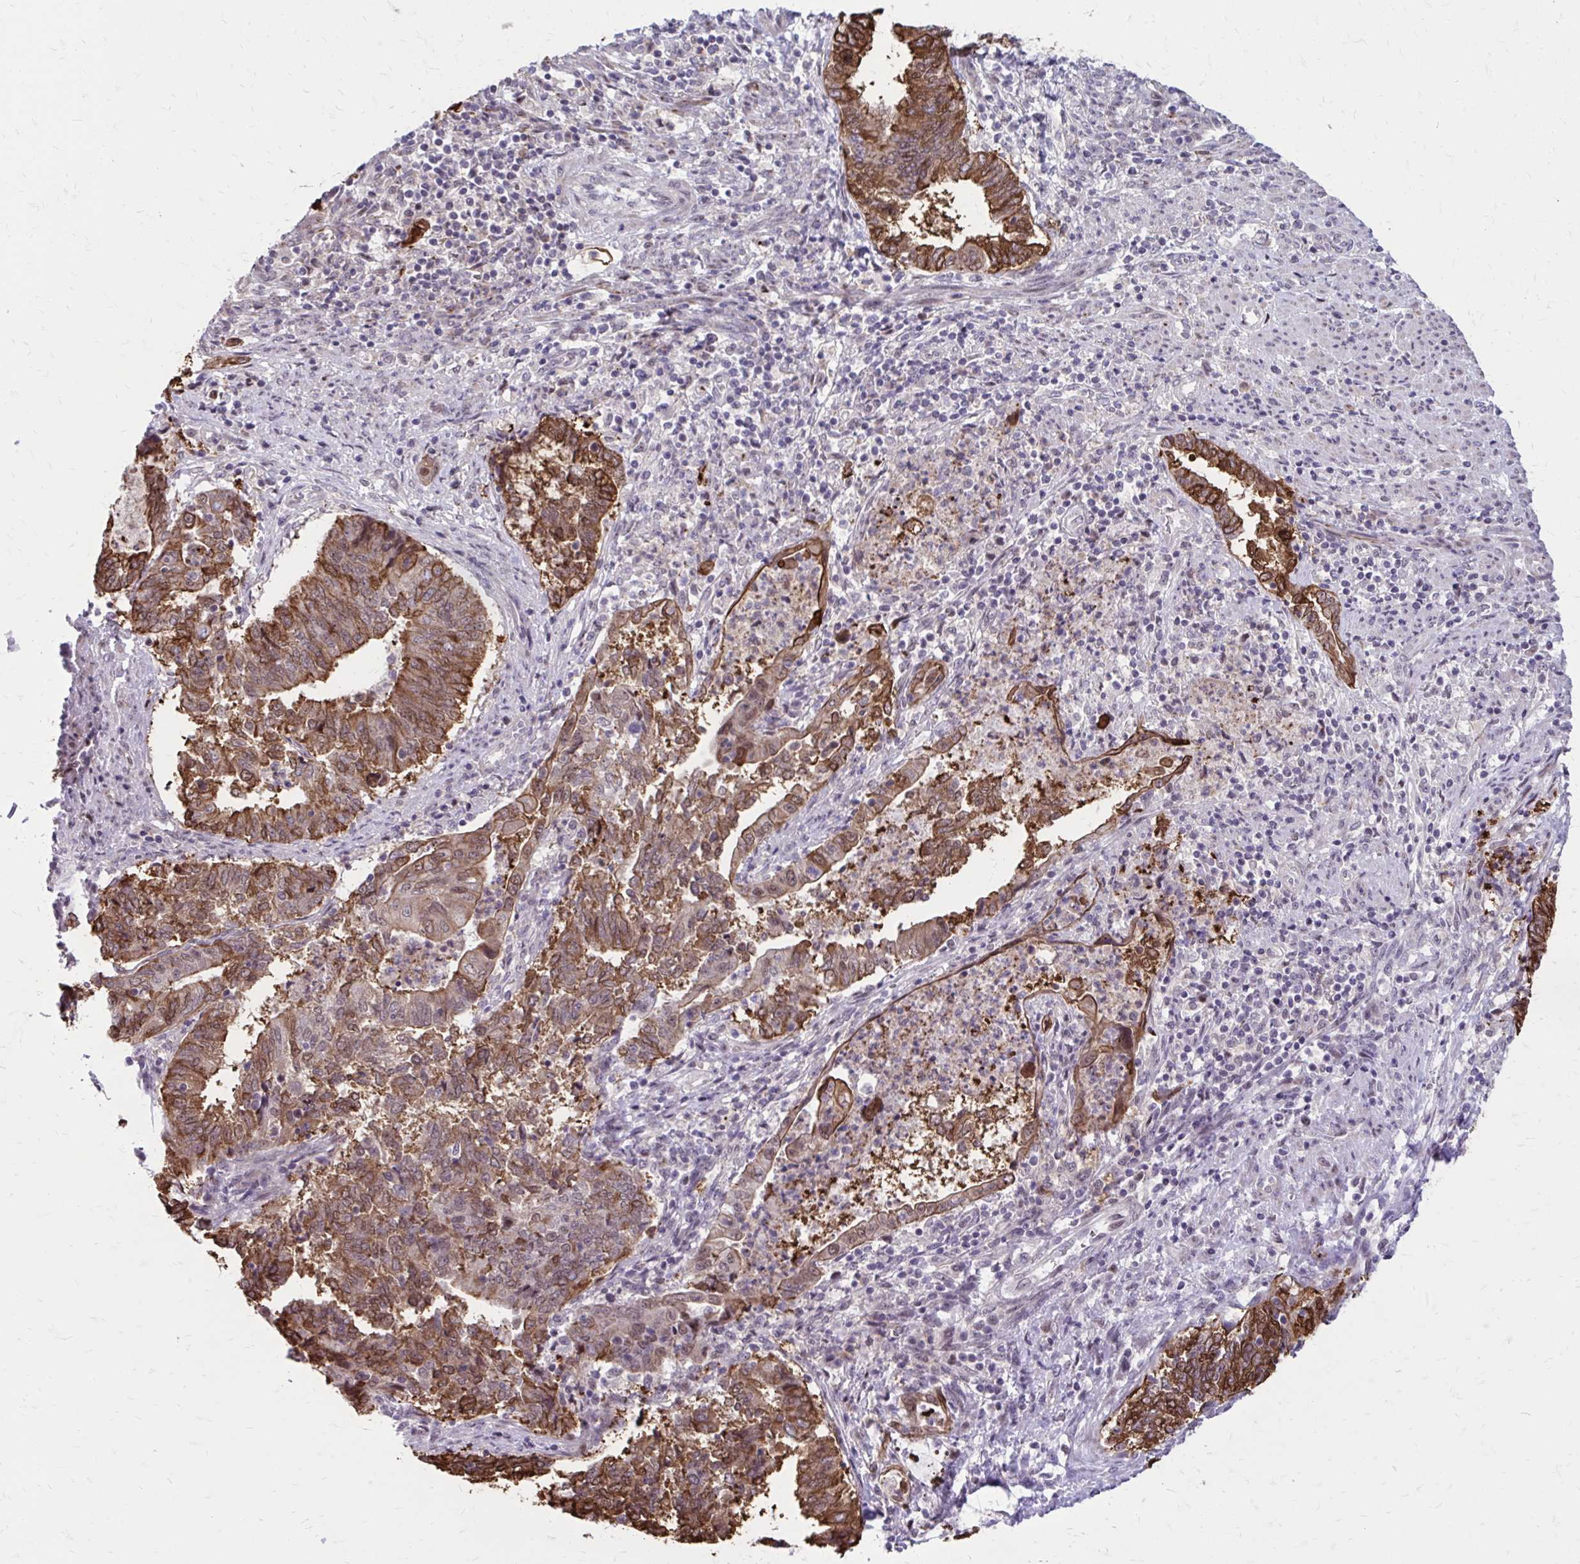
{"staining": {"intensity": "moderate", "quantity": ">75%", "location": "cytoplasmic/membranous"}, "tissue": "endometrial cancer", "cell_type": "Tumor cells", "image_type": "cancer", "snomed": [{"axis": "morphology", "description": "Adenocarcinoma, NOS"}, {"axis": "topography", "description": "Endometrium"}], "caption": "Protein staining demonstrates moderate cytoplasmic/membranous staining in approximately >75% of tumor cells in endometrial cancer. (IHC, brightfield microscopy, high magnification).", "gene": "ANKRD30B", "patient": {"sex": "female", "age": 65}}